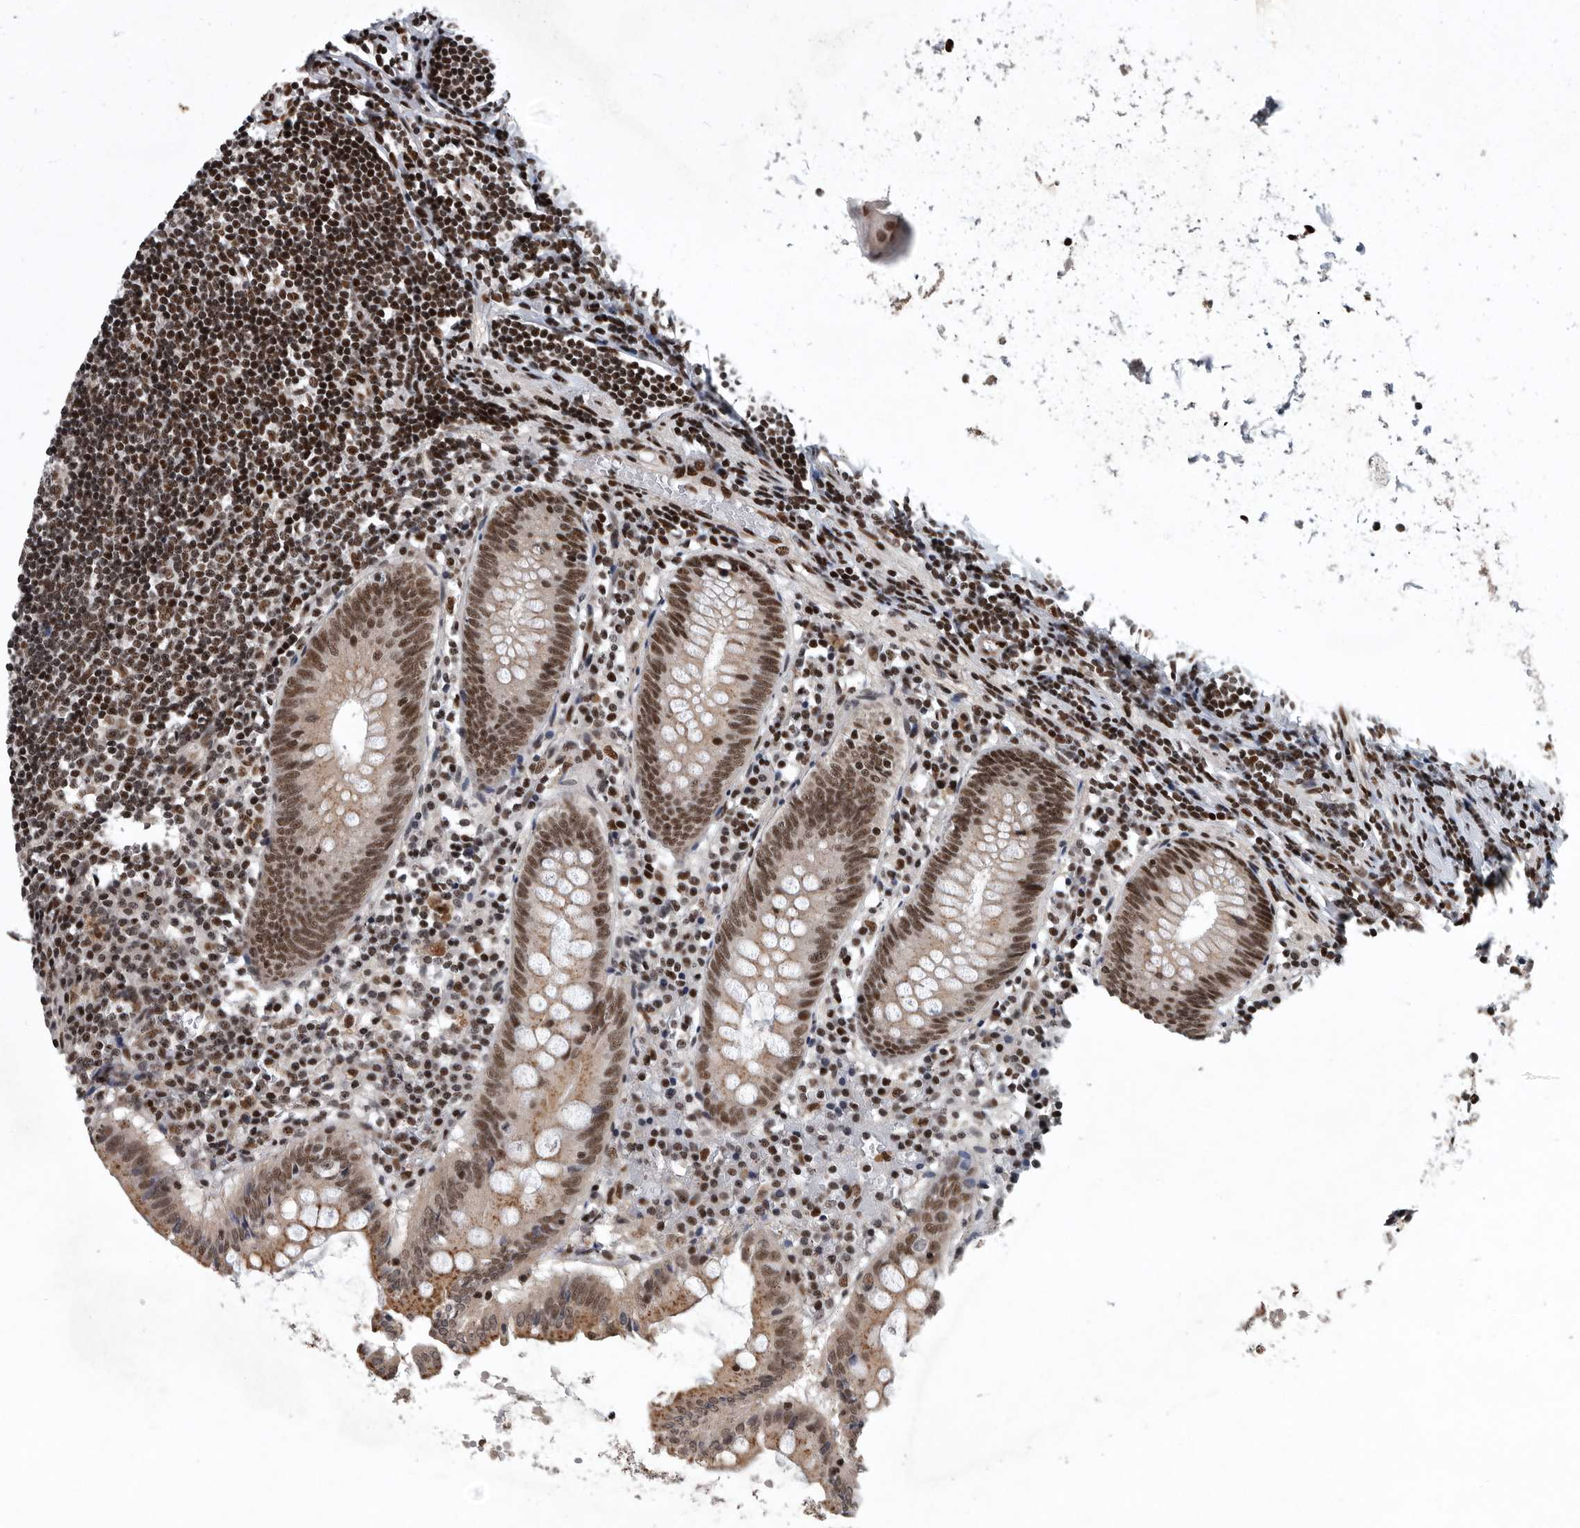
{"staining": {"intensity": "strong", "quantity": "25%-75%", "location": "nuclear"}, "tissue": "appendix", "cell_type": "Glandular cells", "image_type": "normal", "snomed": [{"axis": "morphology", "description": "Normal tissue, NOS"}, {"axis": "topography", "description": "Appendix"}], "caption": "Appendix stained for a protein exhibits strong nuclear positivity in glandular cells. (brown staining indicates protein expression, while blue staining denotes nuclei).", "gene": "SENP7", "patient": {"sex": "female", "age": 54}}